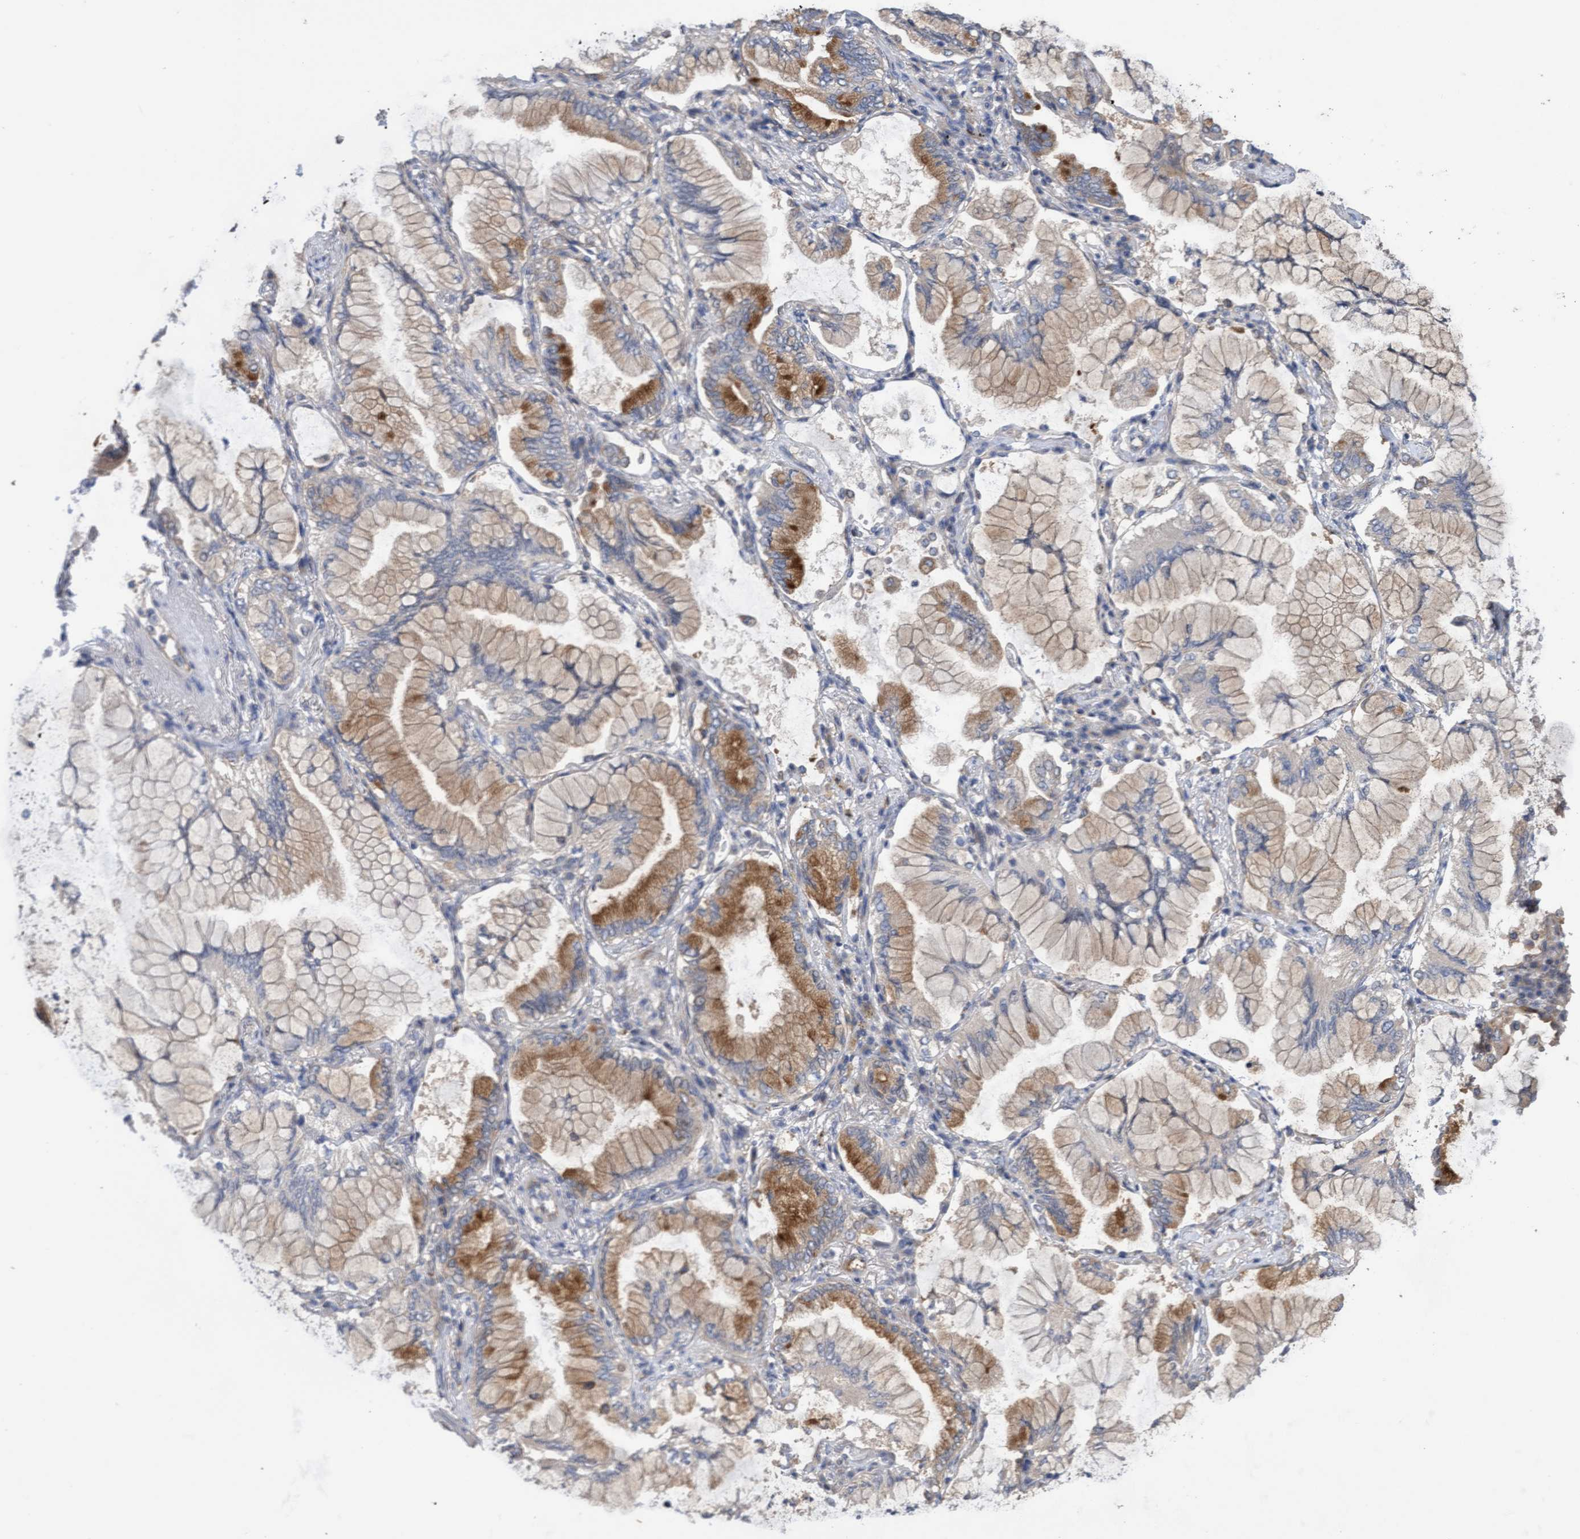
{"staining": {"intensity": "moderate", "quantity": "25%-75%", "location": "cytoplasmic/membranous"}, "tissue": "lung cancer", "cell_type": "Tumor cells", "image_type": "cancer", "snomed": [{"axis": "morphology", "description": "Adenocarcinoma, NOS"}, {"axis": "topography", "description": "Lung"}], "caption": "IHC micrograph of lung cancer (adenocarcinoma) stained for a protein (brown), which reveals medium levels of moderate cytoplasmic/membranous staining in approximately 25%-75% of tumor cells.", "gene": "ITFG1", "patient": {"sex": "female", "age": 70}}